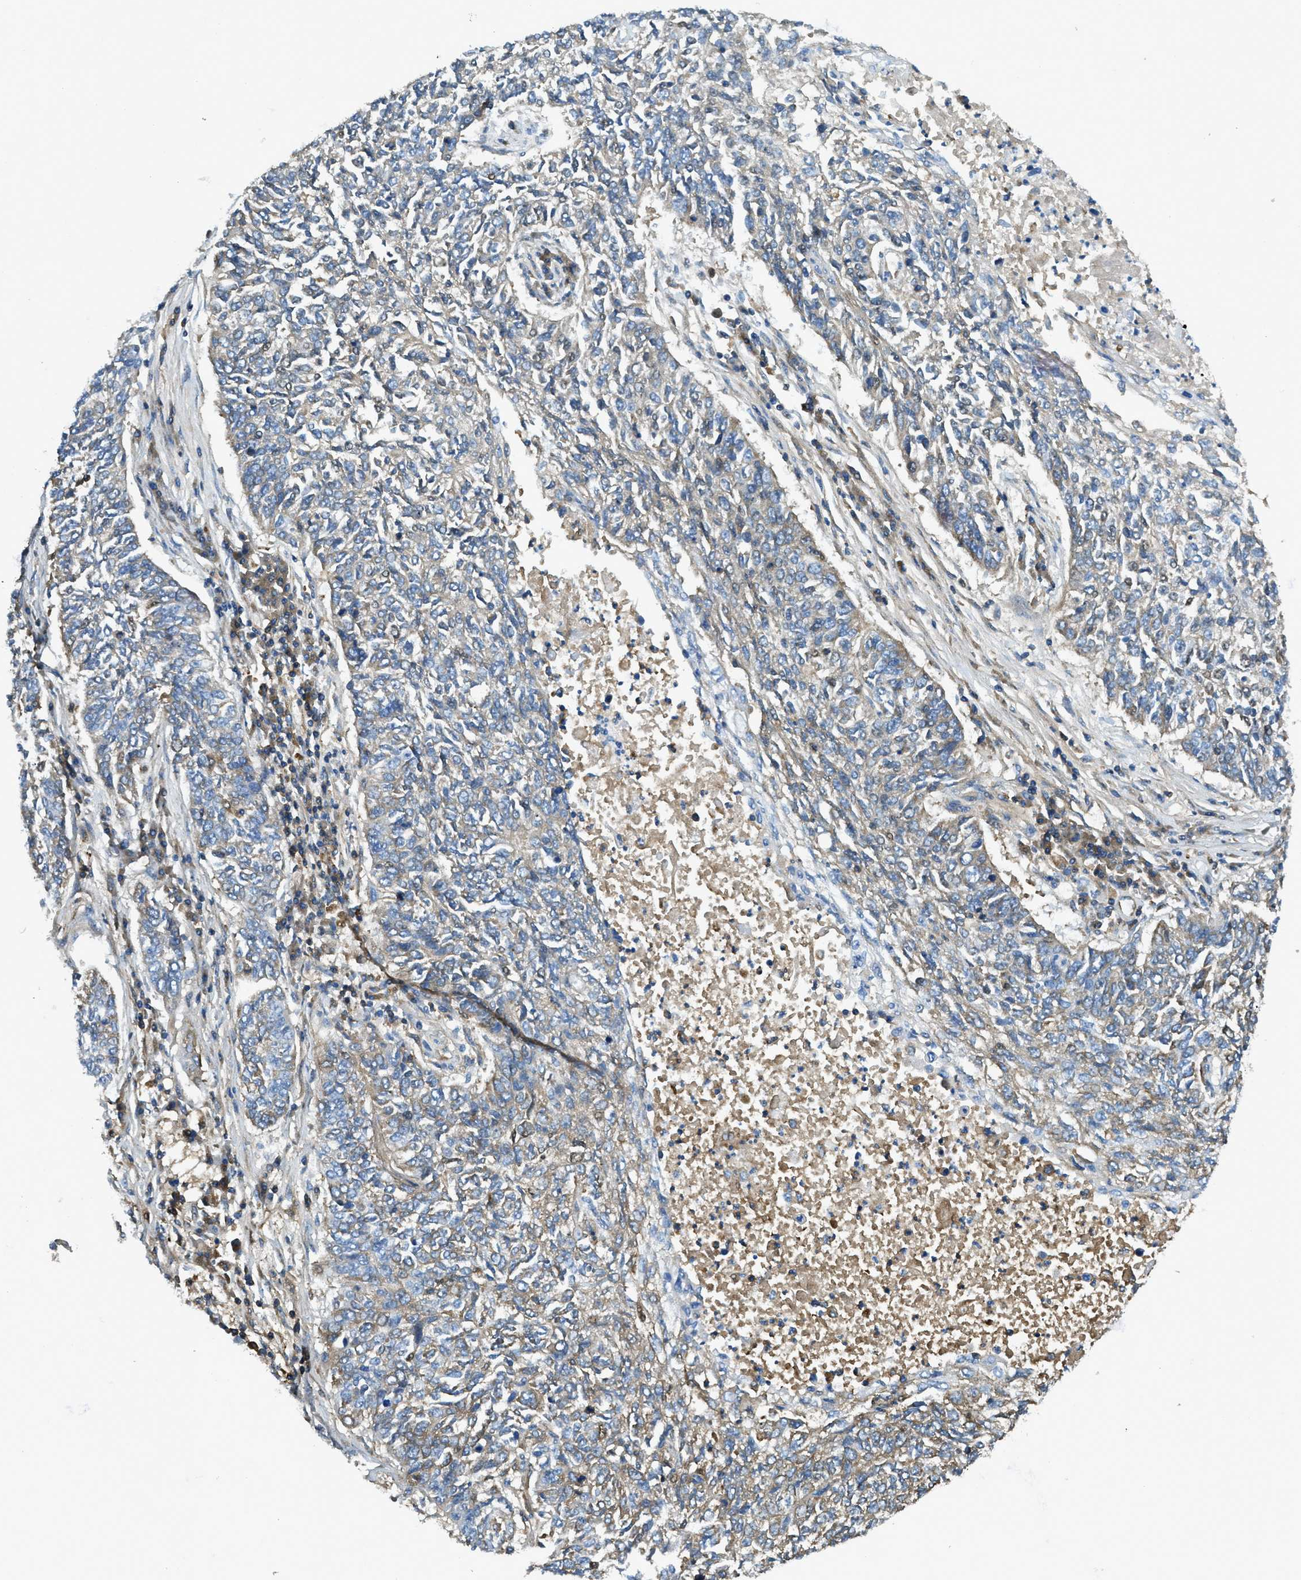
{"staining": {"intensity": "weak", "quantity": "<25%", "location": "cytoplasmic/membranous"}, "tissue": "lung cancer", "cell_type": "Tumor cells", "image_type": "cancer", "snomed": [{"axis": "morphology", "description": "Normal tissue, NOS"}, {"axis": "morphology", "description": "Squamous cell carcinoma, NOS"}, {"axis": "topography", "description": "Cartilage tissue"}, {"axis": "topography", "description": "Bronchus"}, {"axis": "topography", "description": "Lung"}], "caption": "Immunohistochemistry (IHC) of lung squamous cell carcinoma displays no staining in tumor cells.", "gene": "TRIM59", "patient": {"sex": "female", "age": 49}}